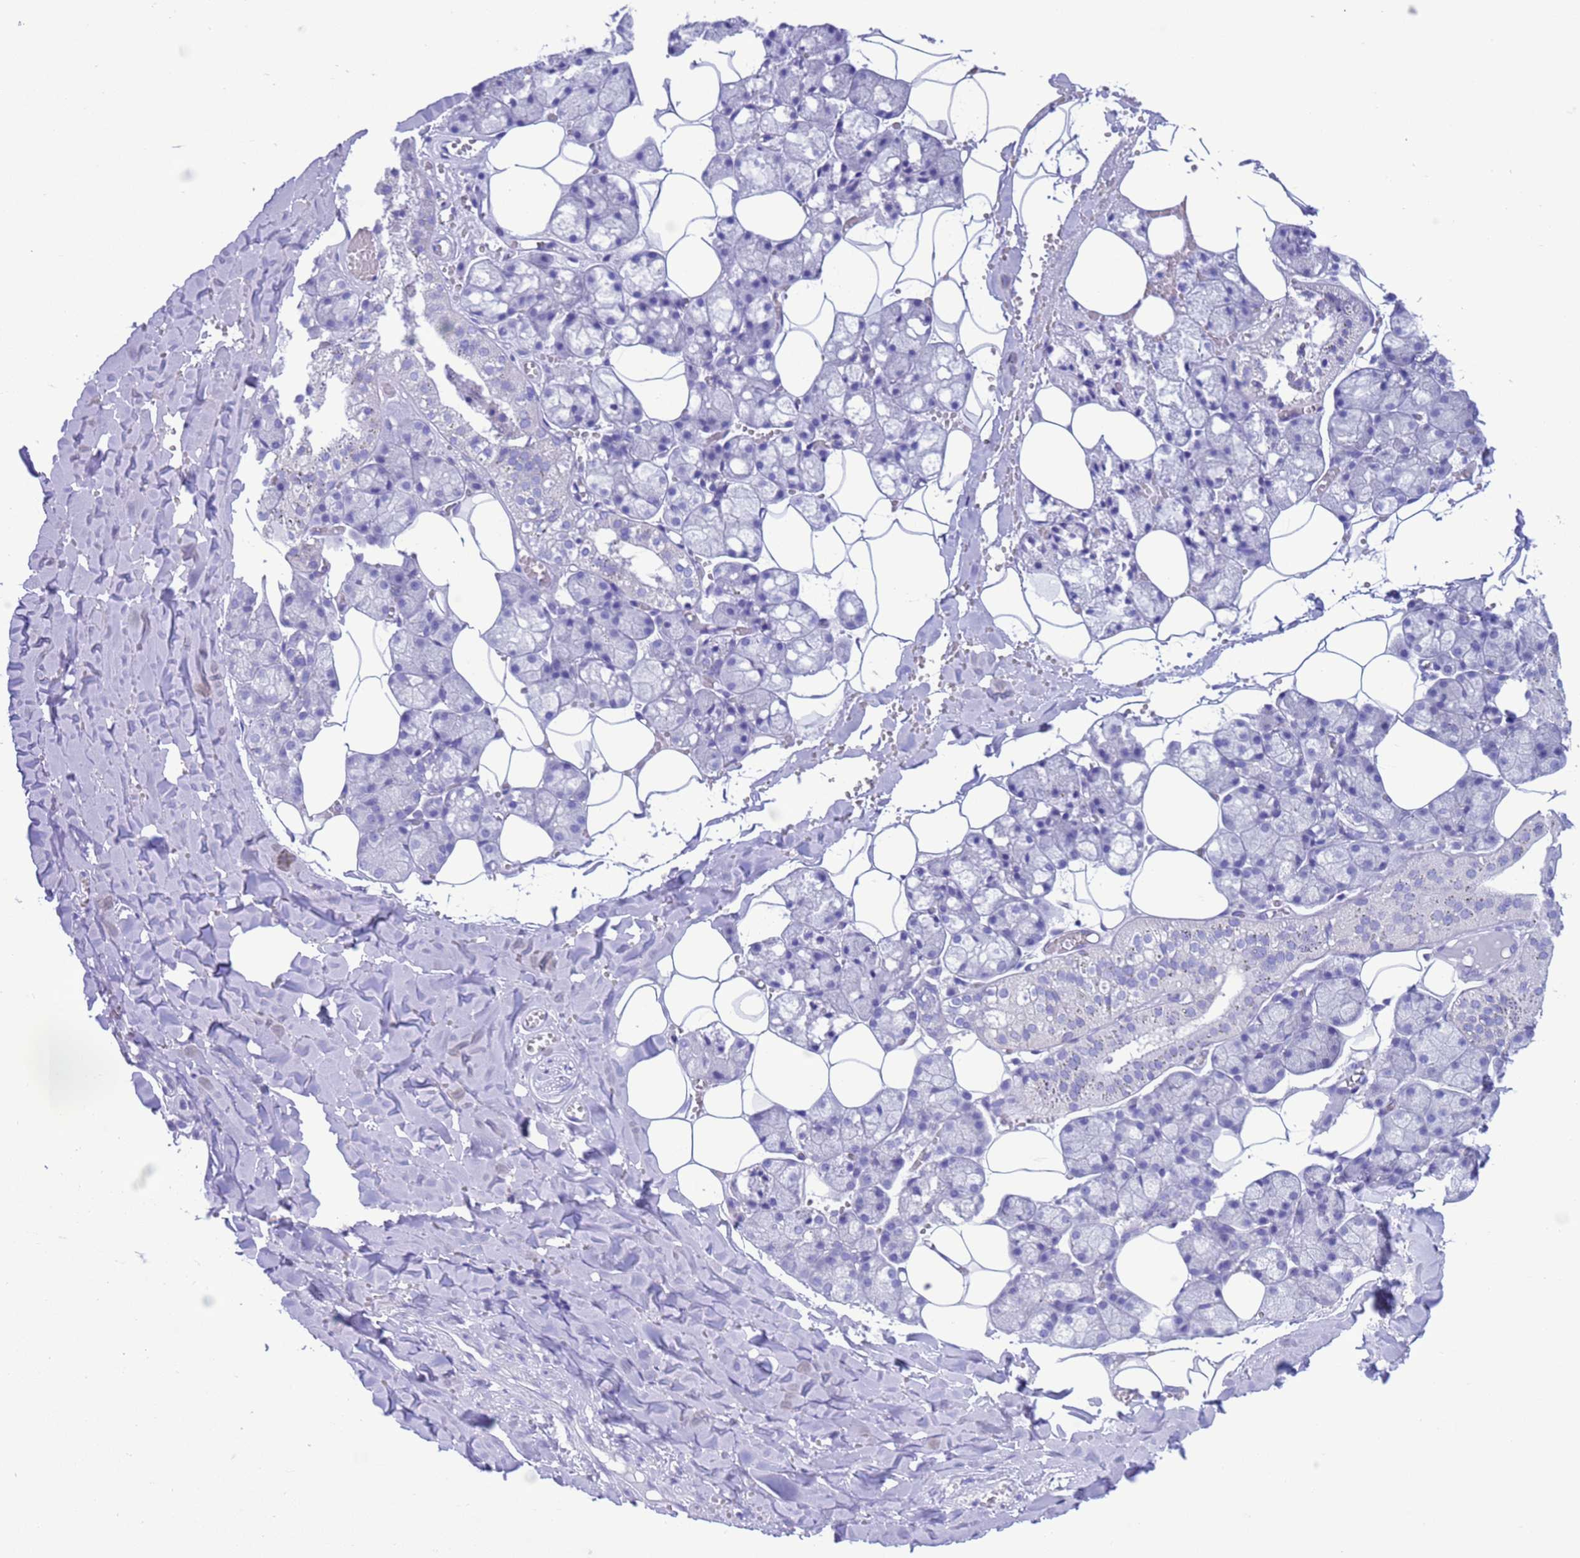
{"staining": {"intensity": "negative", "quantity": "none", "location": "none"}, "tissue": "salivary gland", "cell_type": "Glandular cells", "image_type": "normal", "snomed": [{"axis": "morphology", "description": "Normal tissue, NOS"}, {"axis": "topography", "description": "Salivary gland"}], "caption": "High power microscopy image of an immunohistochemistry (IHC) image of unremarkable salivary gland, revealing no significant staining in glandular cells.", "gene": "GSTM1", "patient": {"sex": "male", "age": 62}}